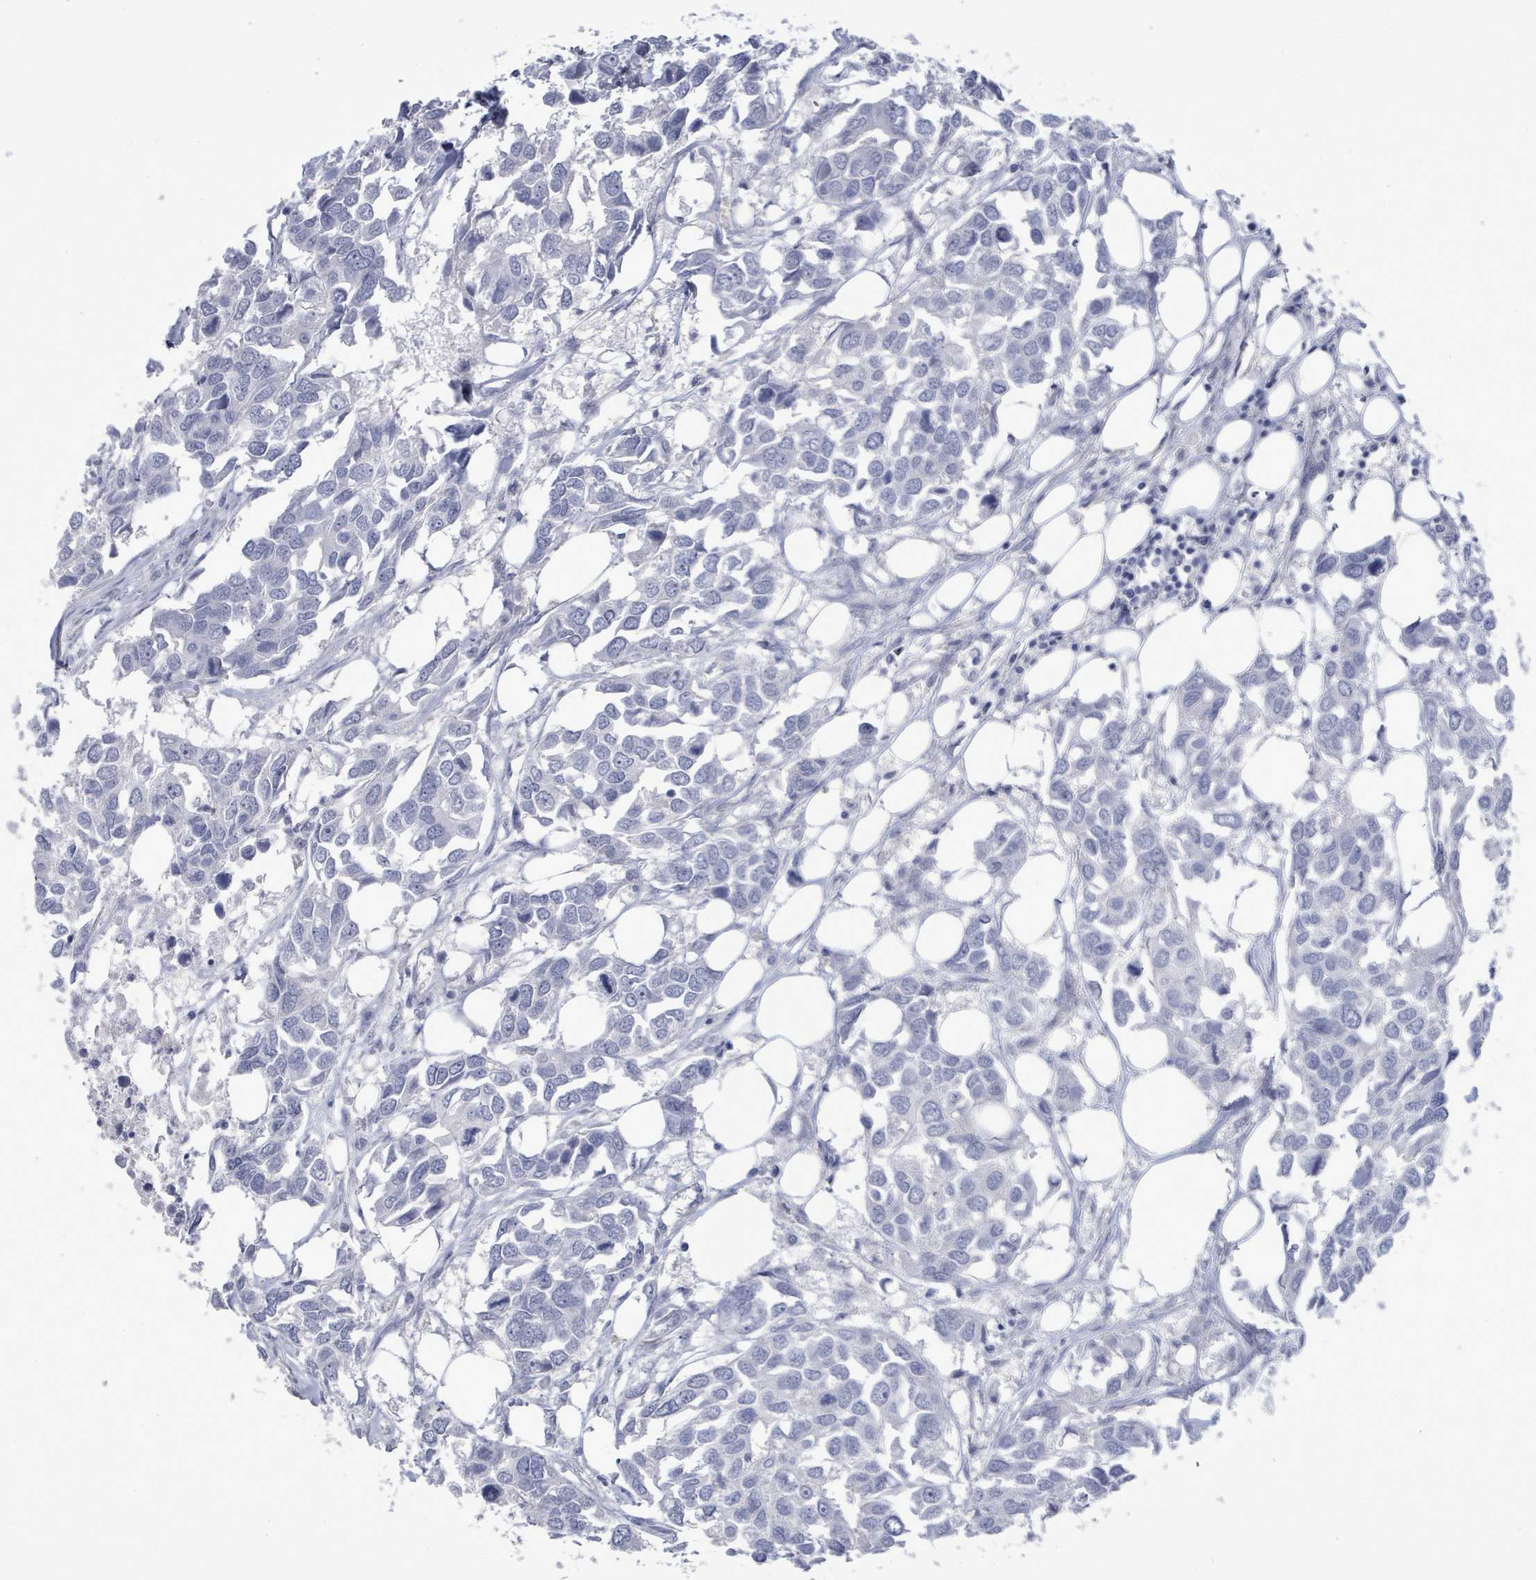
{"staining": {"intensity": "negative", "quantity": "none", "location": "none"}, "tissue": "breast cancer", "cell_type": "Tumor cells", "image_type": "cancer", "snomed": [{"axis": "morphology", "description": "Duct carcinoma"}, {"axis": "topography", "description": "Breast"}], "caption": "The micrograph demonstrates no staining of tumor cells in breast intraductal carcinoma.", "gene": "CT45A5", "patient": {"sex": "female", "age": 83}}